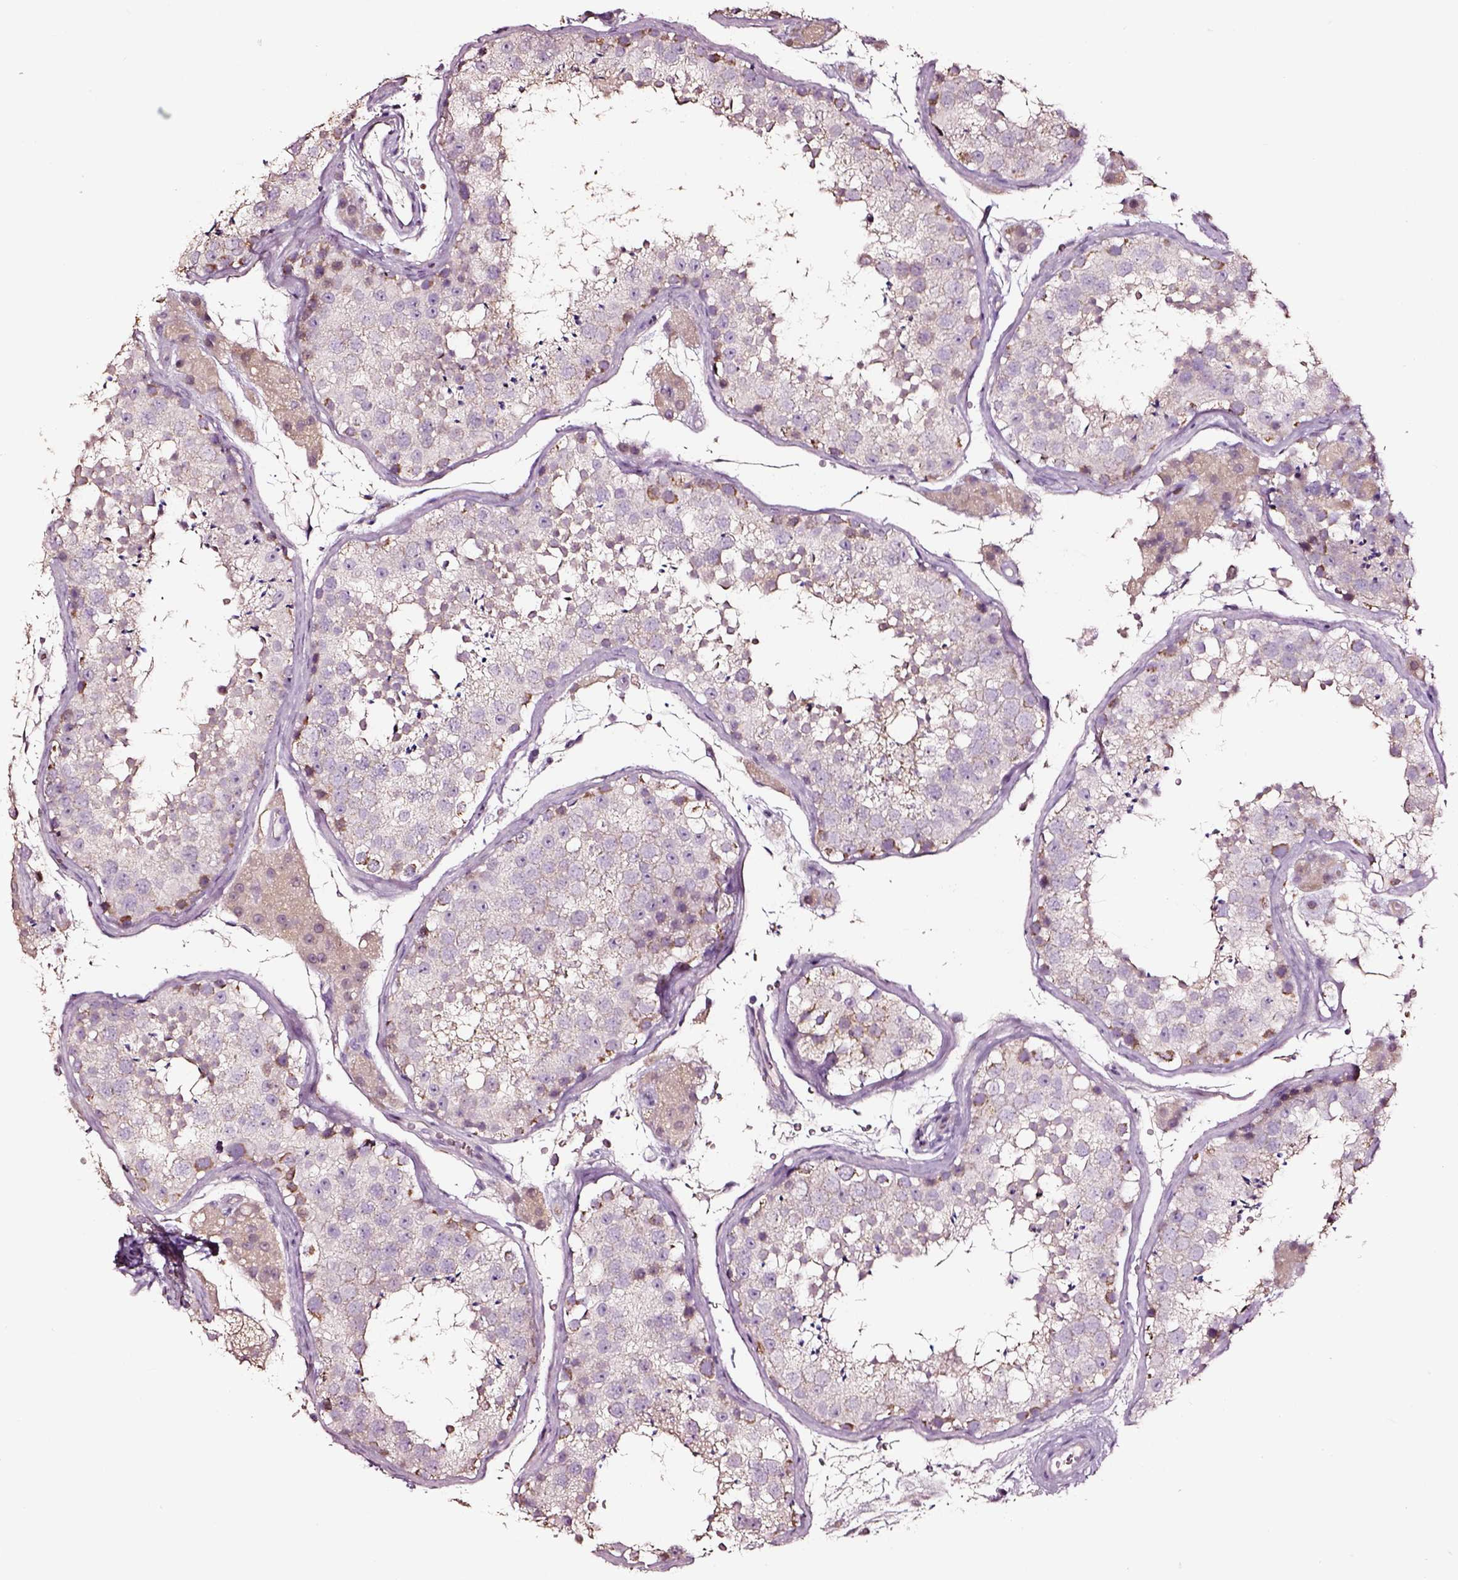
{"staining": {"intensity": "negative", "quantity": "none", "location": "none"}, "tissue": "testis", "cell_type": "Cells in seminiferous ducts", "image_type": "normal", "snomed": [{"axis": "morphology", "description": "Normal tissue, NOS"}, {"axis": "topography", "description": "Testis"}], "caption": "Testis stained for a protein using immunohistochemistry demonstrates no positivity cells in seminiferous ducts.", "gene": "AADAT", "patient": {"sex": "male", "age": 41}}